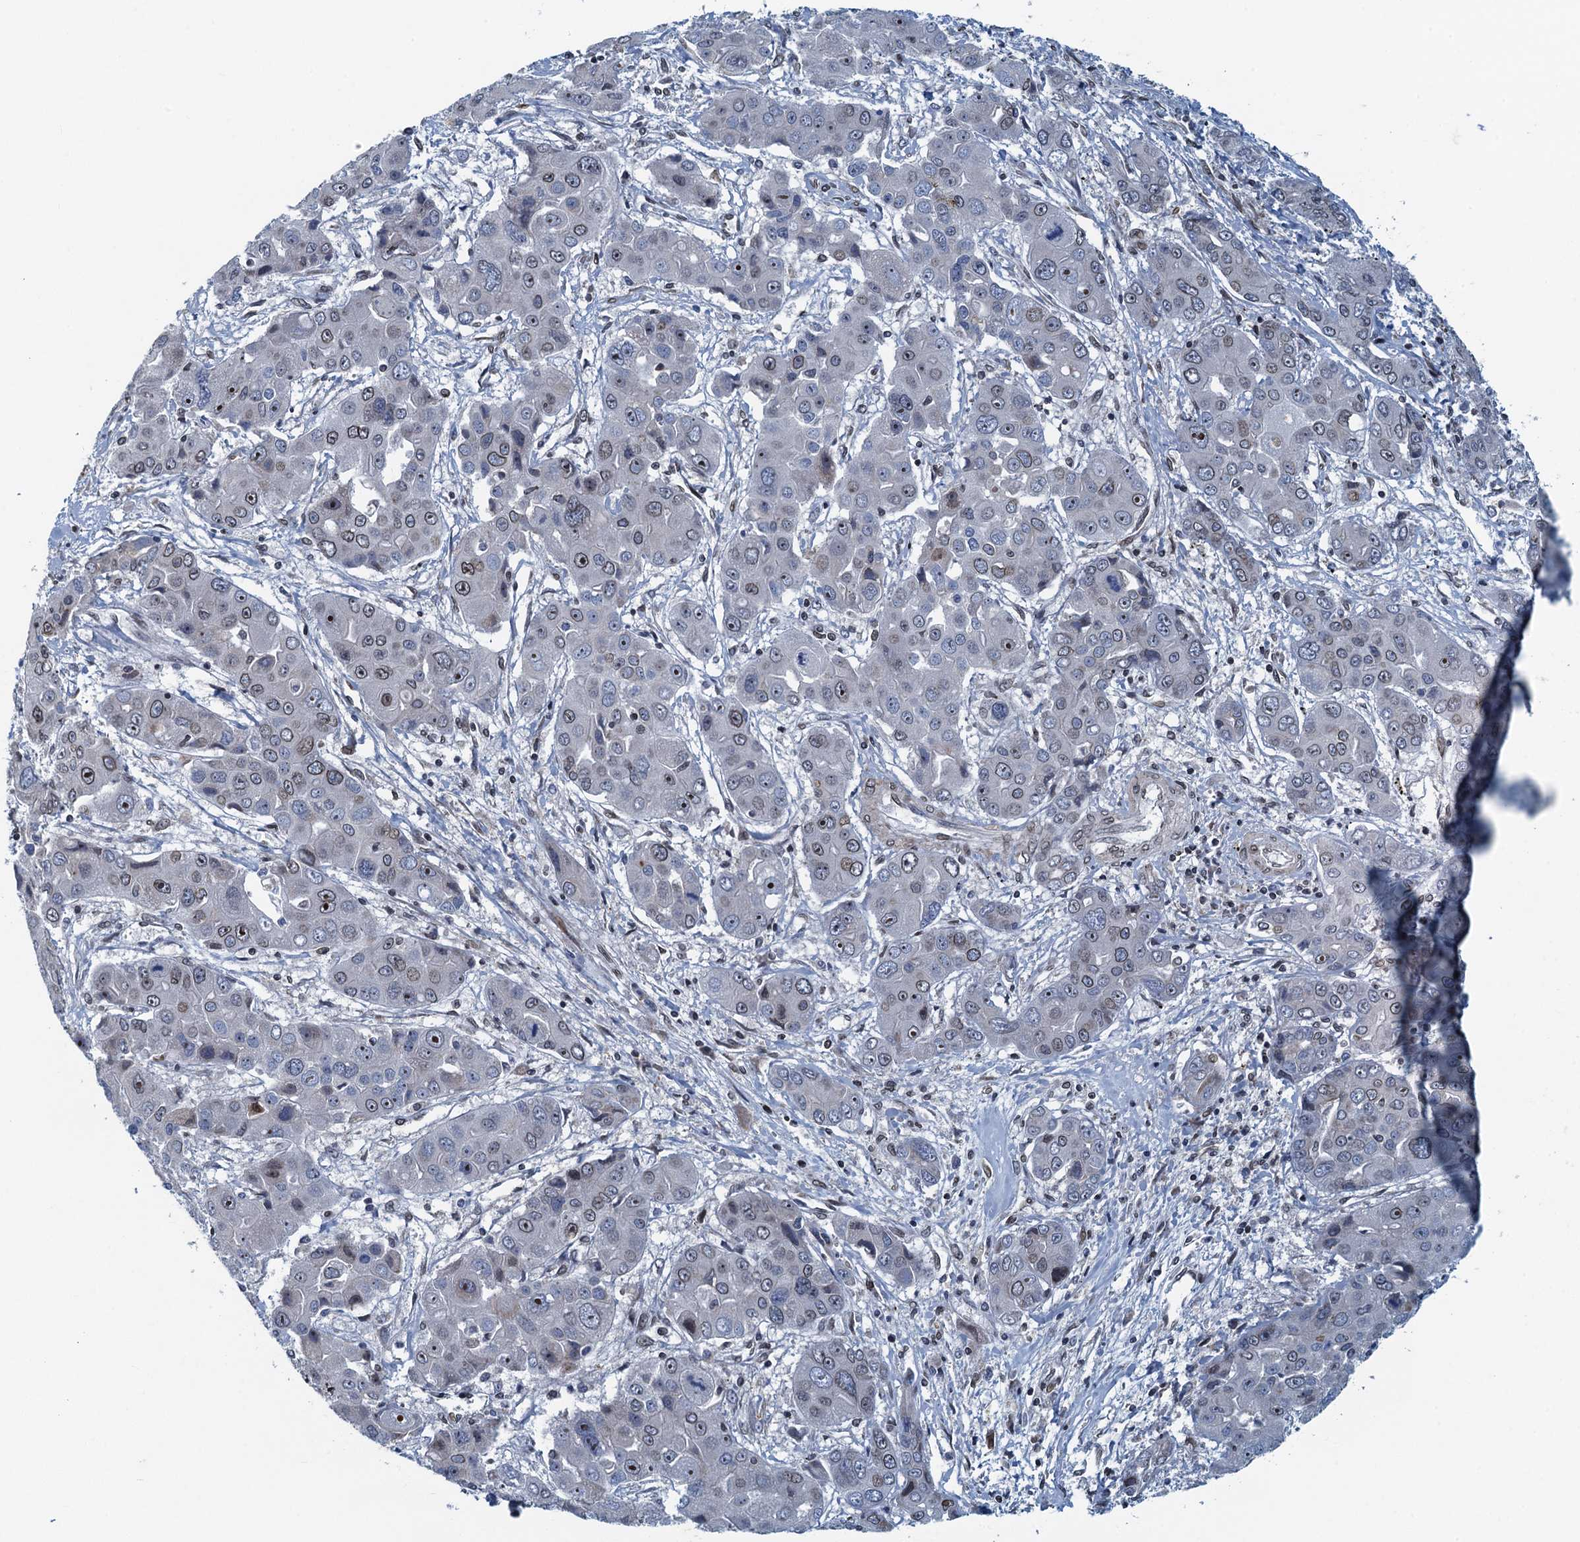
{"staining": {"intensity": "weak", "quantity": "25%-75%", "location": "cytoplasmic/membranous,nuclear"}, "tissue": "liver cancer", "cell_type": "Tumor cells", "image_type": "cancer", "snomed": [{"axis": "morphology", "description": "Cholangiocarcinoma"}, {"axis": "topography", "description": "Liver"}], "caption": "This image exhibits IHC staining of cholangiocarcinoma (liver), with low weak cytoplasmic/membranous and nuclear expression in about 25%-75% of tumor cells.", "gene": "CCDC34", "patient": {"sex": "male", "age": 67}}